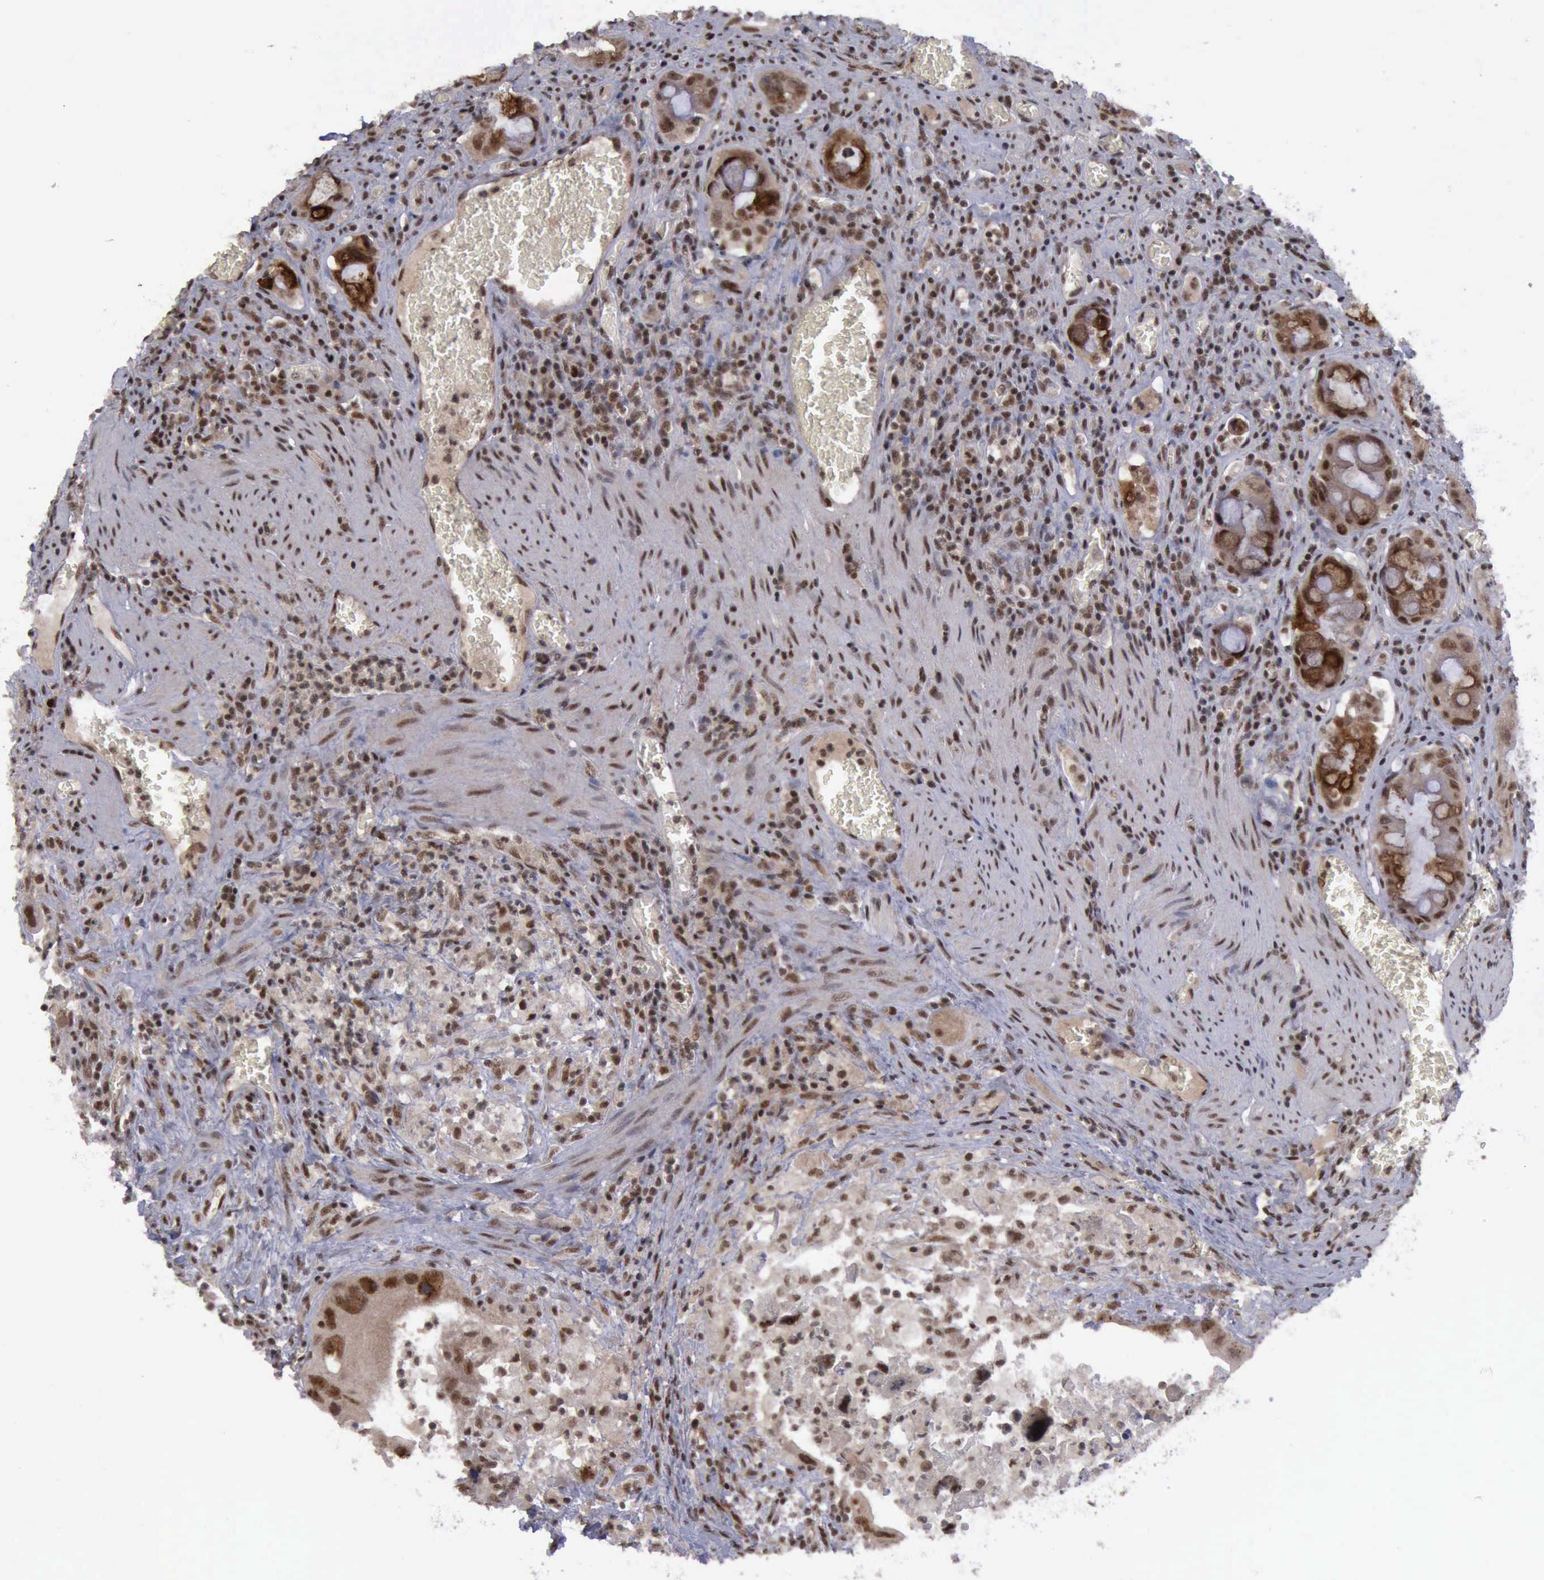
{"staining": {"intensity": "strong", "quantity": ">75%", "location": "cytoplasmic/membranous,nuclear"}, "tissue": "colorectal cancer", "cell_type": "Tumor cells", "image_type": "cancer", "snomed": [{"axis": "morphology", "description": "Adenocarcinoma, NOS"}, {"axis": "topography", "description": "Rectum"}], "caption": "Immunohistochemistry (IHC) of human adenocarcinoma (colorectal) displays high levels of strong cytoplasmic/membranous and nuclear staining in about >75% of tumor cells.", "gene": "ATM", "patient": {"sex": "male", "age": 70}}